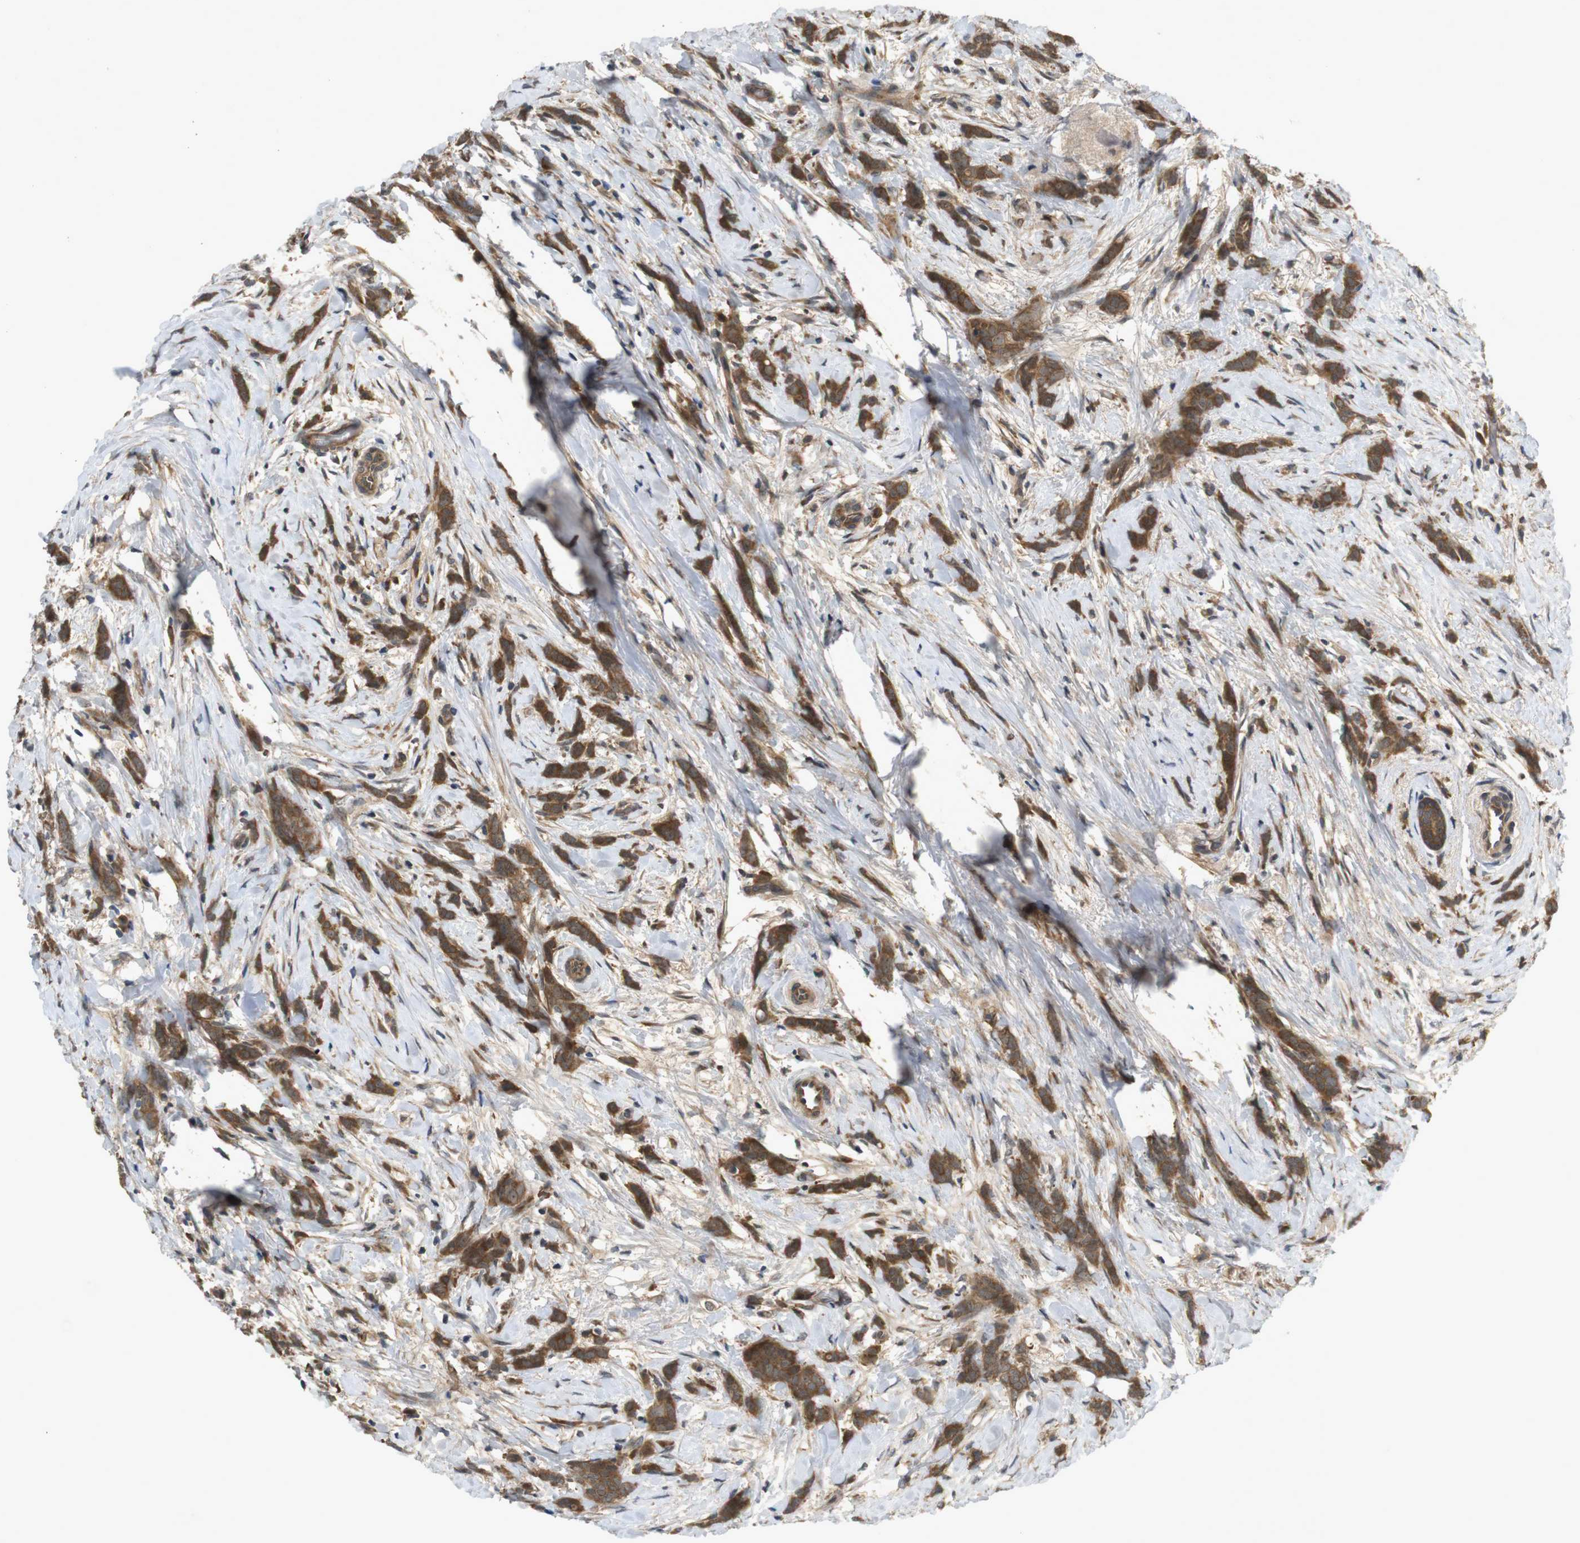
{"staining": {"intensity": "moderate", "quantity": ">75%", "location": "cytoplasmic/membranous"}, "tissue": "breast cancer", "cell_type": "Tumor cells", "image_type": "cancer", "snomed": [{"axis": "morphology", "description": "Lobular carcinoma, in situ"}, {"axis": "morphology", "description": "Lobular carcinoma"}, {"axis": "topography", "description": "Breast"}], "caption": "Breast cancer stained with DAB (3,3'-diaminobenzidine) immunohistochemistry exhibits medium levels of moderate cytoplasmic/membranous staining in about >75% of tumor cells.", "gene": "NFKBIE", "patient": {"sex": "female", "age": 41}}